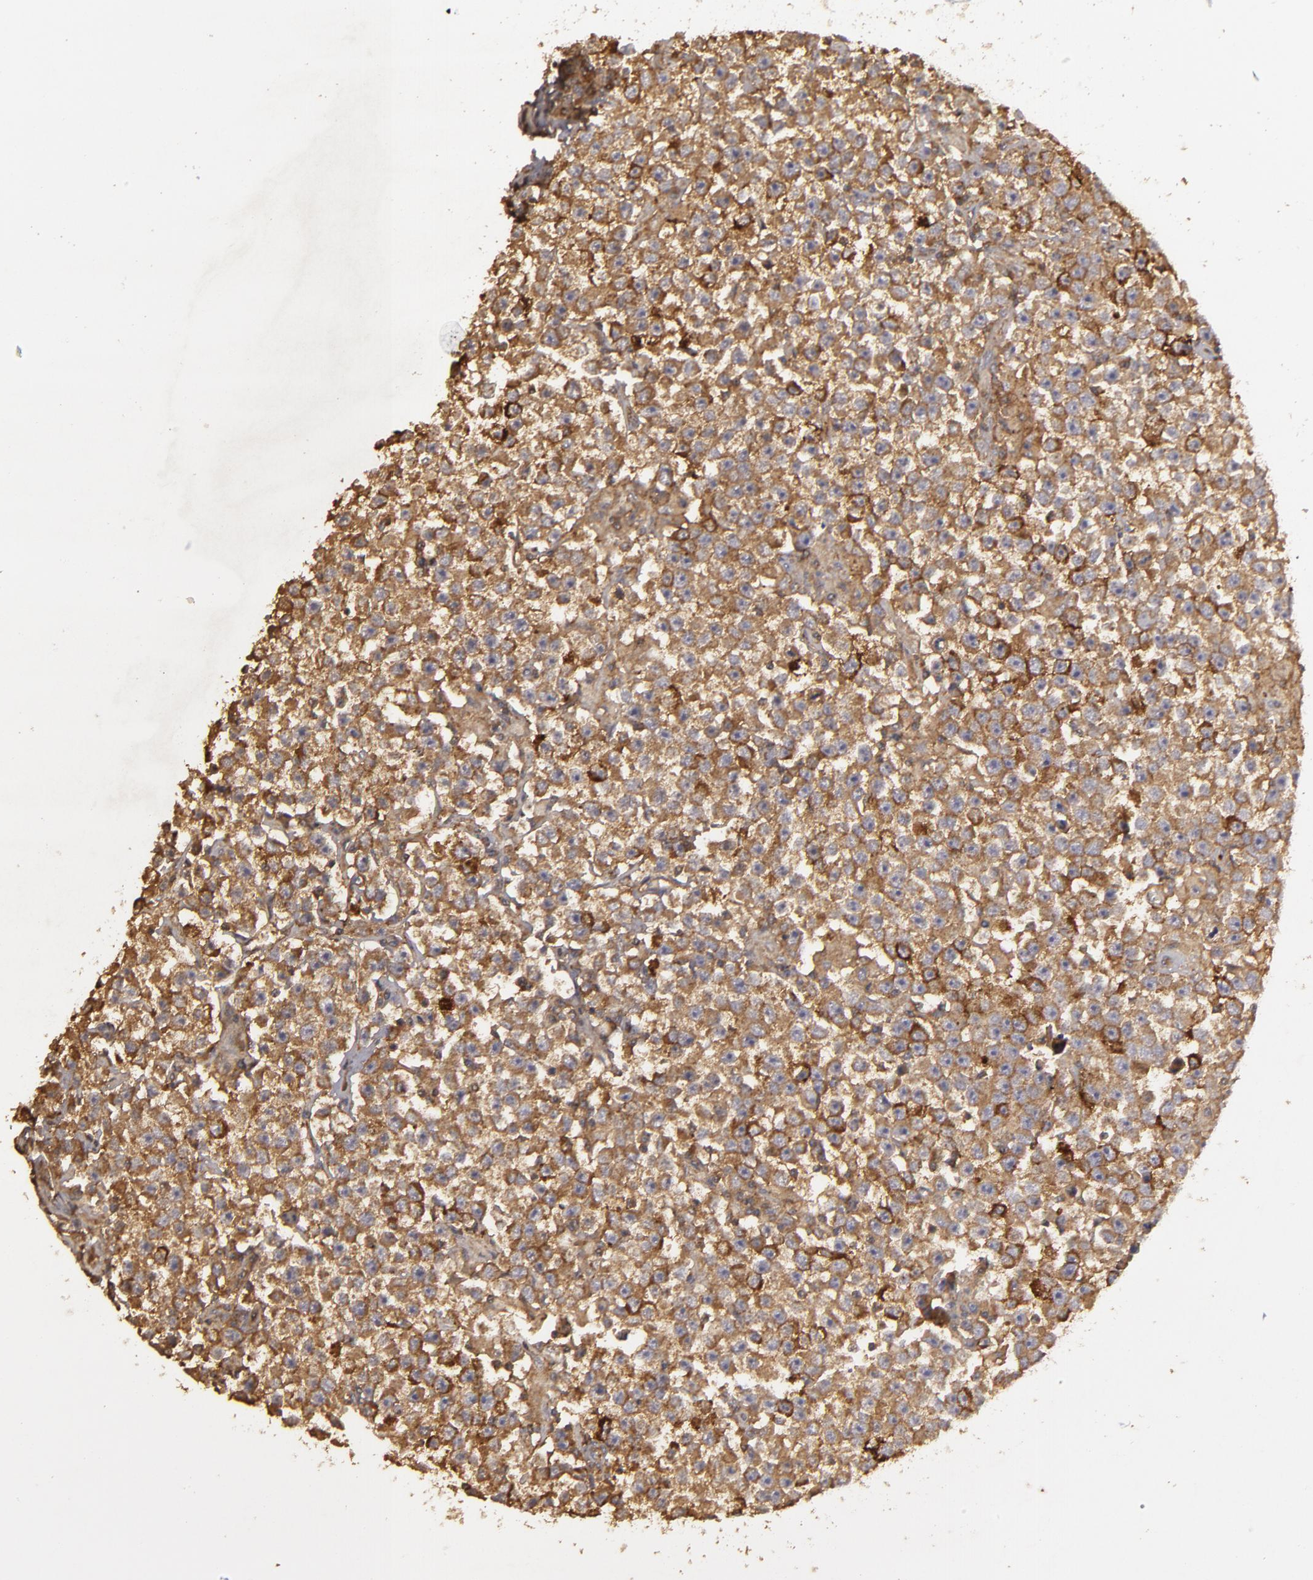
{"staining": {"intensity": "moderate", "quantity": ">75%", "location": "cytoplasmic/membranous"}, "tissue": "testis cancer", "cell_type": "Tumor cells", "image_type": "cancer", "snomed": [{"axis": "morphology", "description": "Seminoma, NOS"}, {"axis": "topography", "description": "Testis"}], "caption": "IHC (DAB) staining of human seminoma (testis) exhibits moderate cytoplasmic/membranous protein staining in about >75% of tumor cells.", "gene": "HRAS", "patient": {"sex": "male", "age": 33}}